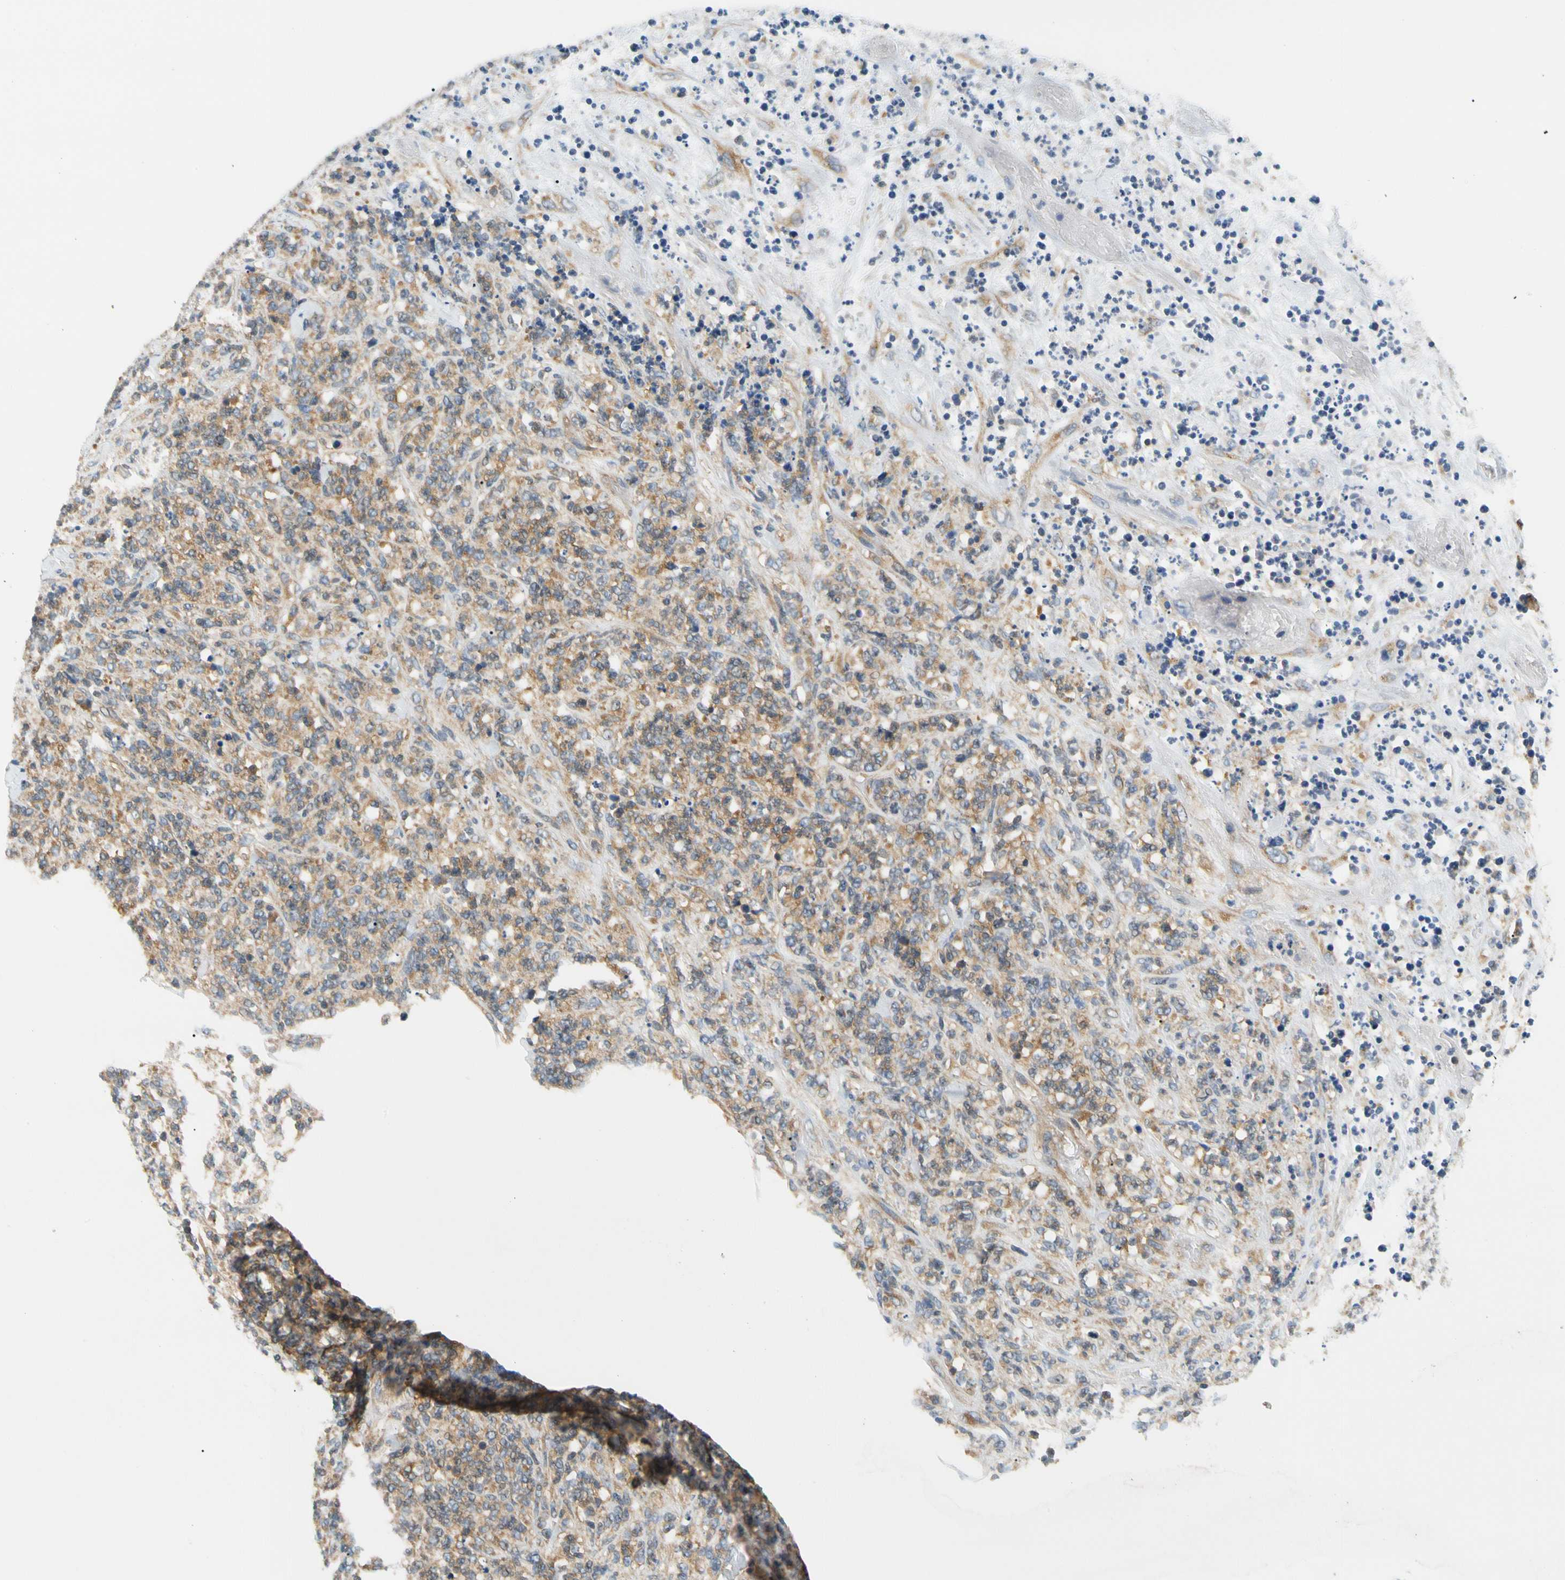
{"staining": {"intensity": "moderate", "quantity": "25%-75%", "location": "cytoplasmic/membranous"}, "tissue": "lymphoma", "cell_type": "Tumor cells", "image_type": "cancer", "snomed": [{"axis": "morphology", "description": "Malignant lymphoma, non-Hodgkin's type, High grade"}, {"axis": "topography", "description": "Soft tissue"}], "caption": "Approximately 25%-75% of tumor cells in human lymphoma display moderate cytoplasmic/membranous protein expression as visualized by brown immunohistochemical staining.", "gene": "LRRC47", "patient": {"sex": "male", "age": 18}}